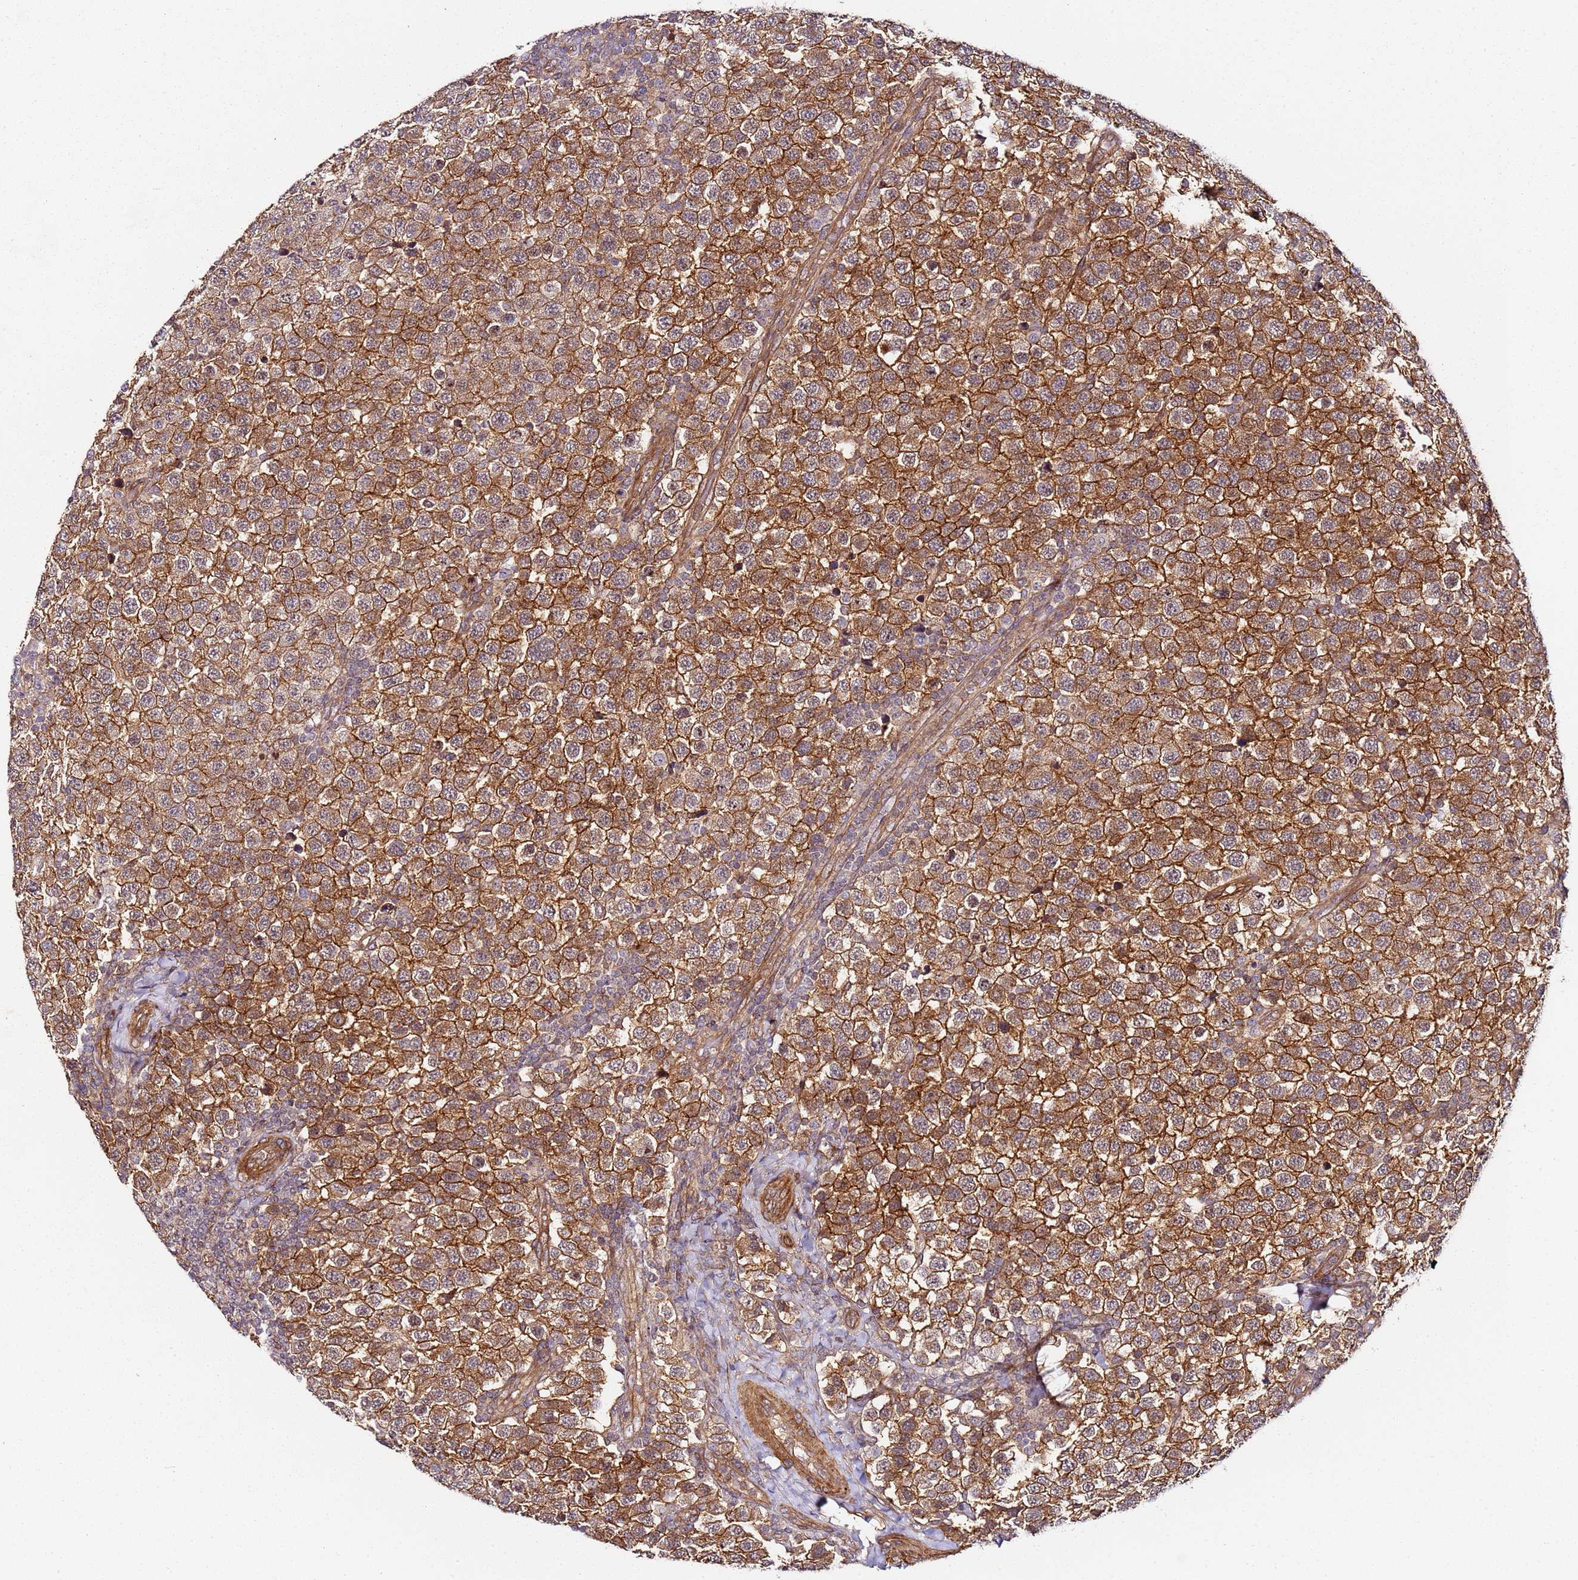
{"staining": {"intensity": "moderate", "quantity": ">75%", "location": "cytoplasmic/membranous"}, "tissue": "testis cancer", "cell_type": "Tumor cells", "image_type": "cancer", "snomed": [{"axis": "morphology", "description": "Seminoma, NOS"}, {"axis": "topography", "description": "Testis"}], "caption": "The histopathology image demonstrates staining of testis cancer, revealing moderate cytoplasmic/membranous protein positivity (brown color) within tumor cells. (DAB = brown stain, brightfield microscopy at high magnification).", "gene": "CCNYL1", "patient": {"sex": "male", "age": 34}}